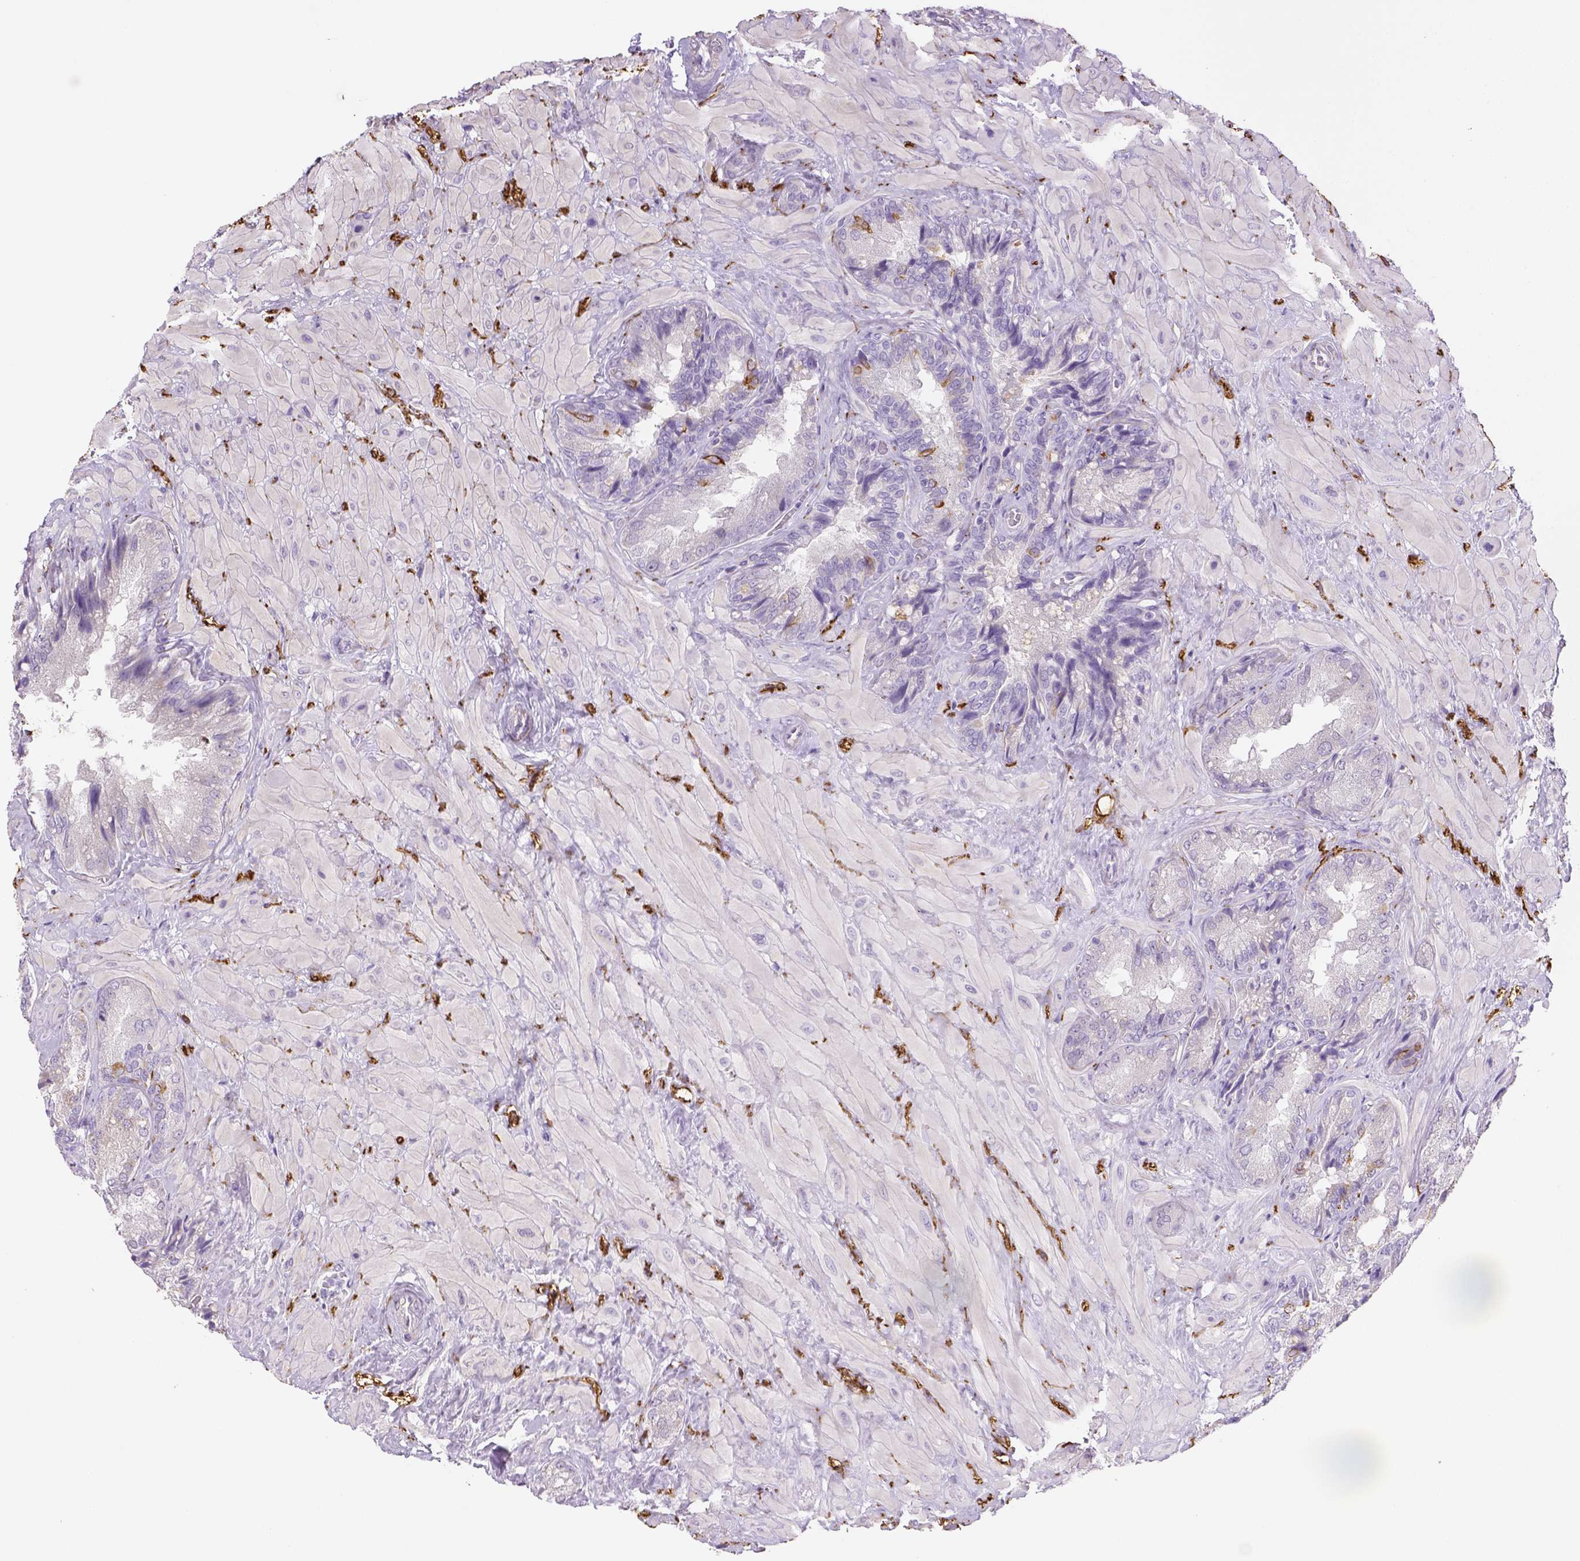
{"staining": {"intensity": "negative", "quantity": "none", "location": "none"}, "tissue": "seminal vesicle", "cell_type": "Glandular cells", "image_type": "normal", "snomed": [{"axis": "morphology", "description": "Normal tissue, NOS"}, {"axis": "topography", "description": "Seminal veicle"}], "caption": "High magnification brightfield microscopy of benign seminal vesicle stained with DAB (brown) and counterstained with hematoxylin (blue): glandular cells show no significant expression. The staining was performed using DAB to visualize the protein expression in brown, while the nuclei were stained in blue with hematoxylin (Magnification: 20x).", "gene": "CACNB1", "patient": {"sex": "male", "age": 57}}